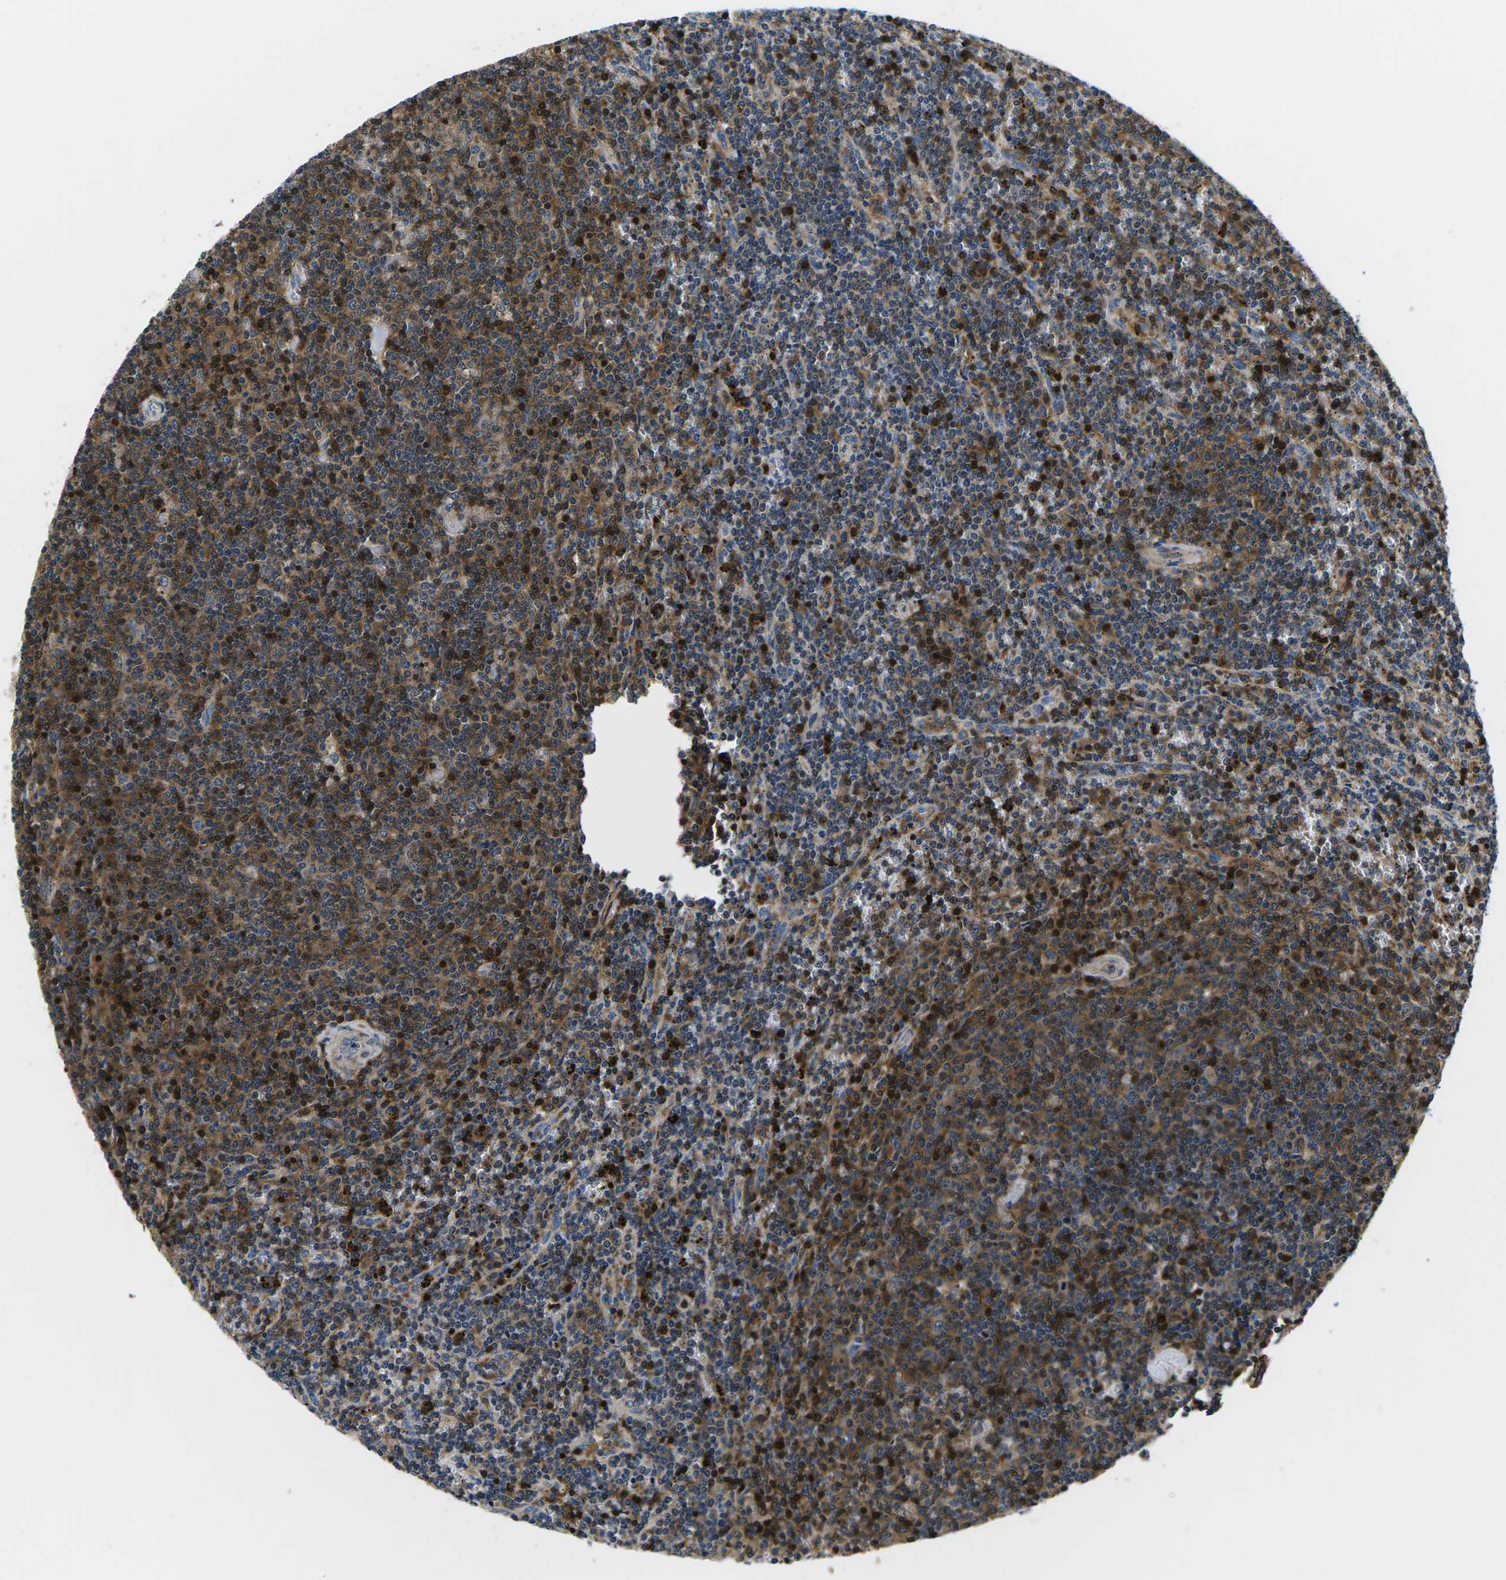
{"staining": {"intensity": "moderate", "quantity": "25%-75%", "location": "cytoplasmic/membranous"}, "tissue": "lymphoma", "cell_type": "Tumor cells", "image_type": "cancer", "snomed": [{"axis": "morphology", "description": "Malignant lymphoma, non-Hodgkin's type, Low grade"}, {"axis": "topography", "description": "Spleen"}], "caption": "Lymphoma was stained to show a protein in brown. There is medium levels of moderate cytoplasmic/membranous expression in approximately 25%-75% of tumor cells. (Stains: DAB (3,3'-diaminobenzidine) in brown, nuclei in blue, Microscopy: brightfield microscopy at high magnification).", "gene": "PLCE1", "patient": {"sex": "female", "age": 50}}